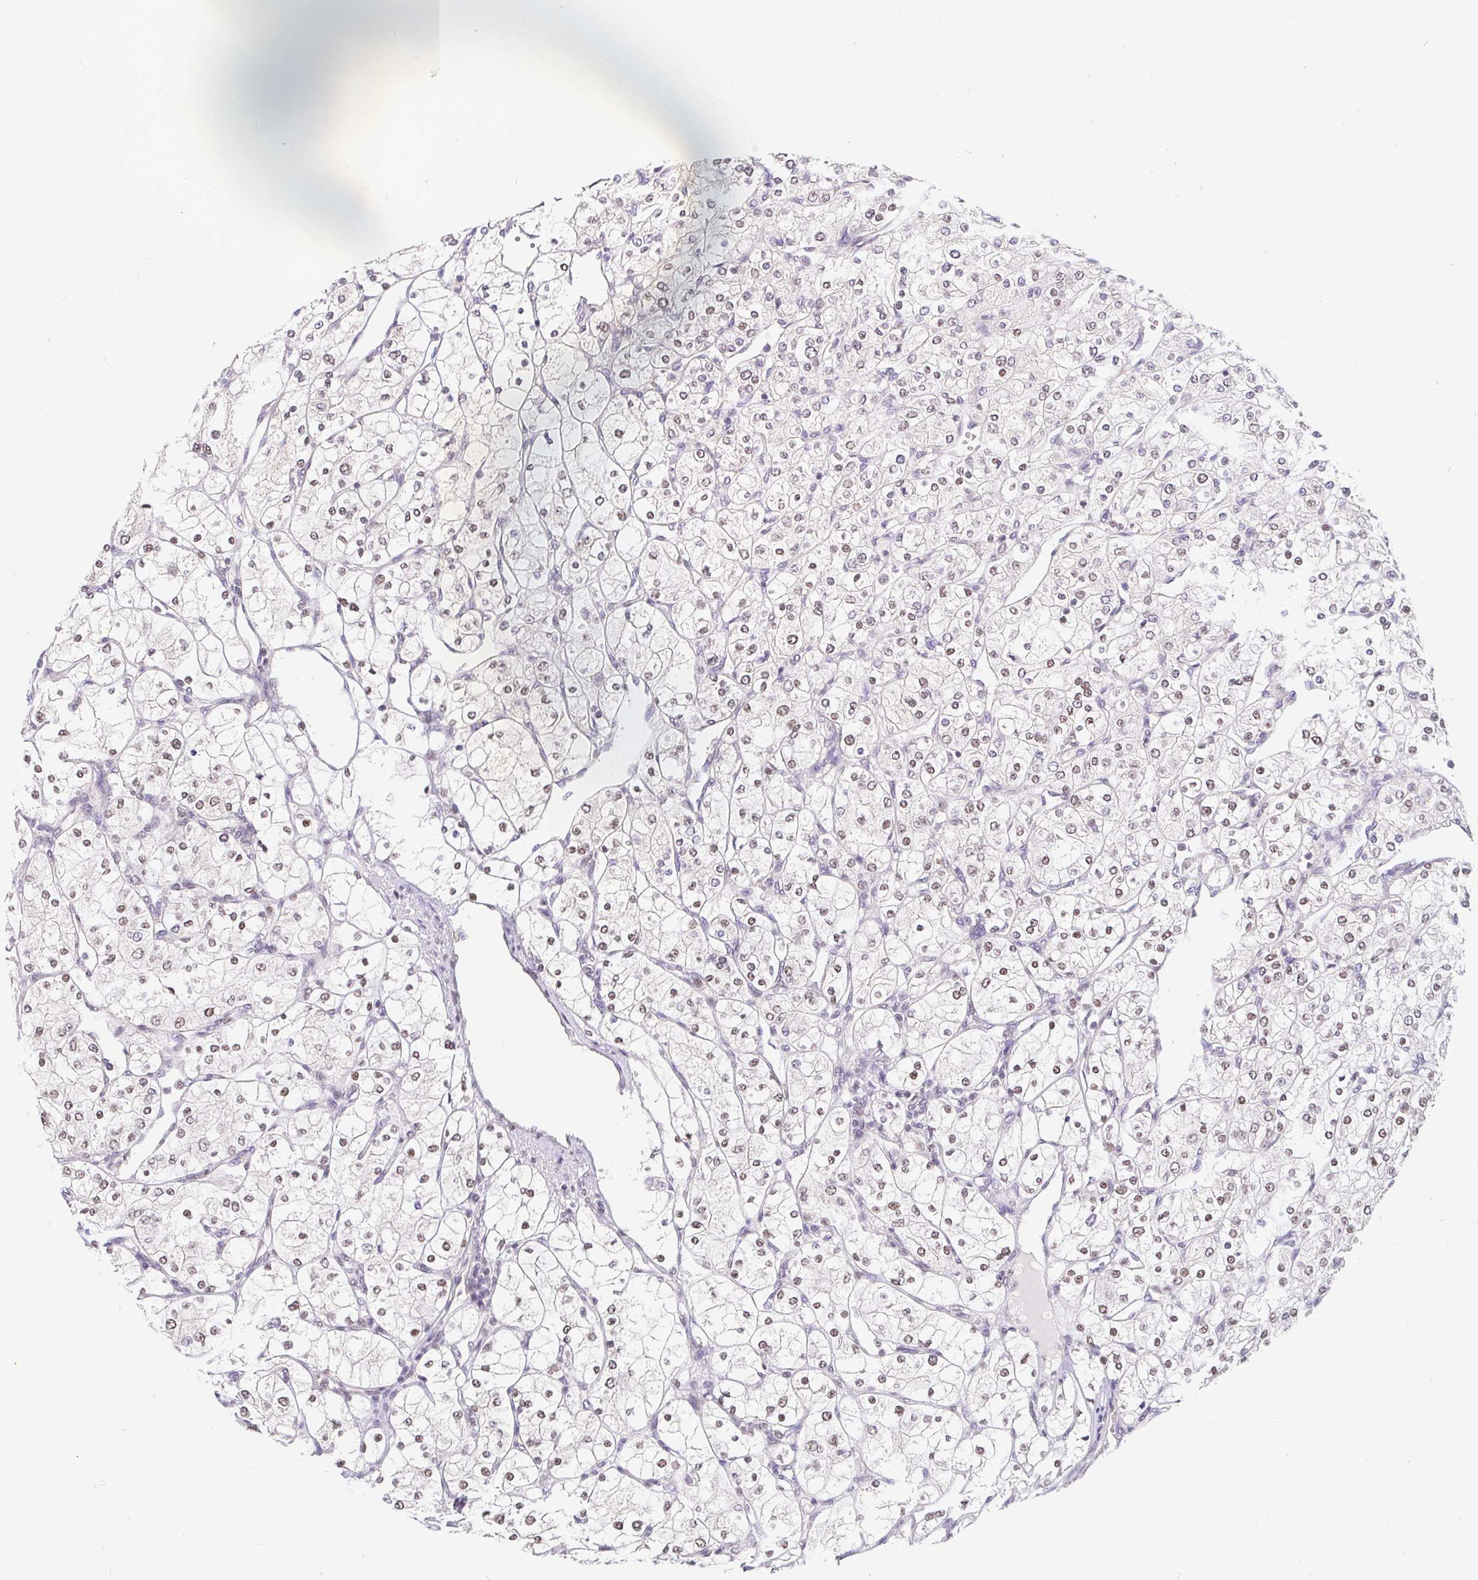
{"staining": {"intensity": "weak", "quantity": "25%-75%", "location": "nuclear"}, "tissue": "renal cancer", "cell_type": "Tumor cells", "image_type": "cancer", "snomed": [{"axis": "morphology", "description": "Adenocarcinoma, NOS"}, {"axis": "topography", "description": "Kidney"}], "caption": "Immunohistochemical staining of renal cancer shows weak nuclear protein expression in approximately 25%-75% of tumor cells.", "gene": "POU2F1", "patient": {"sex": "male", "age": 80}}